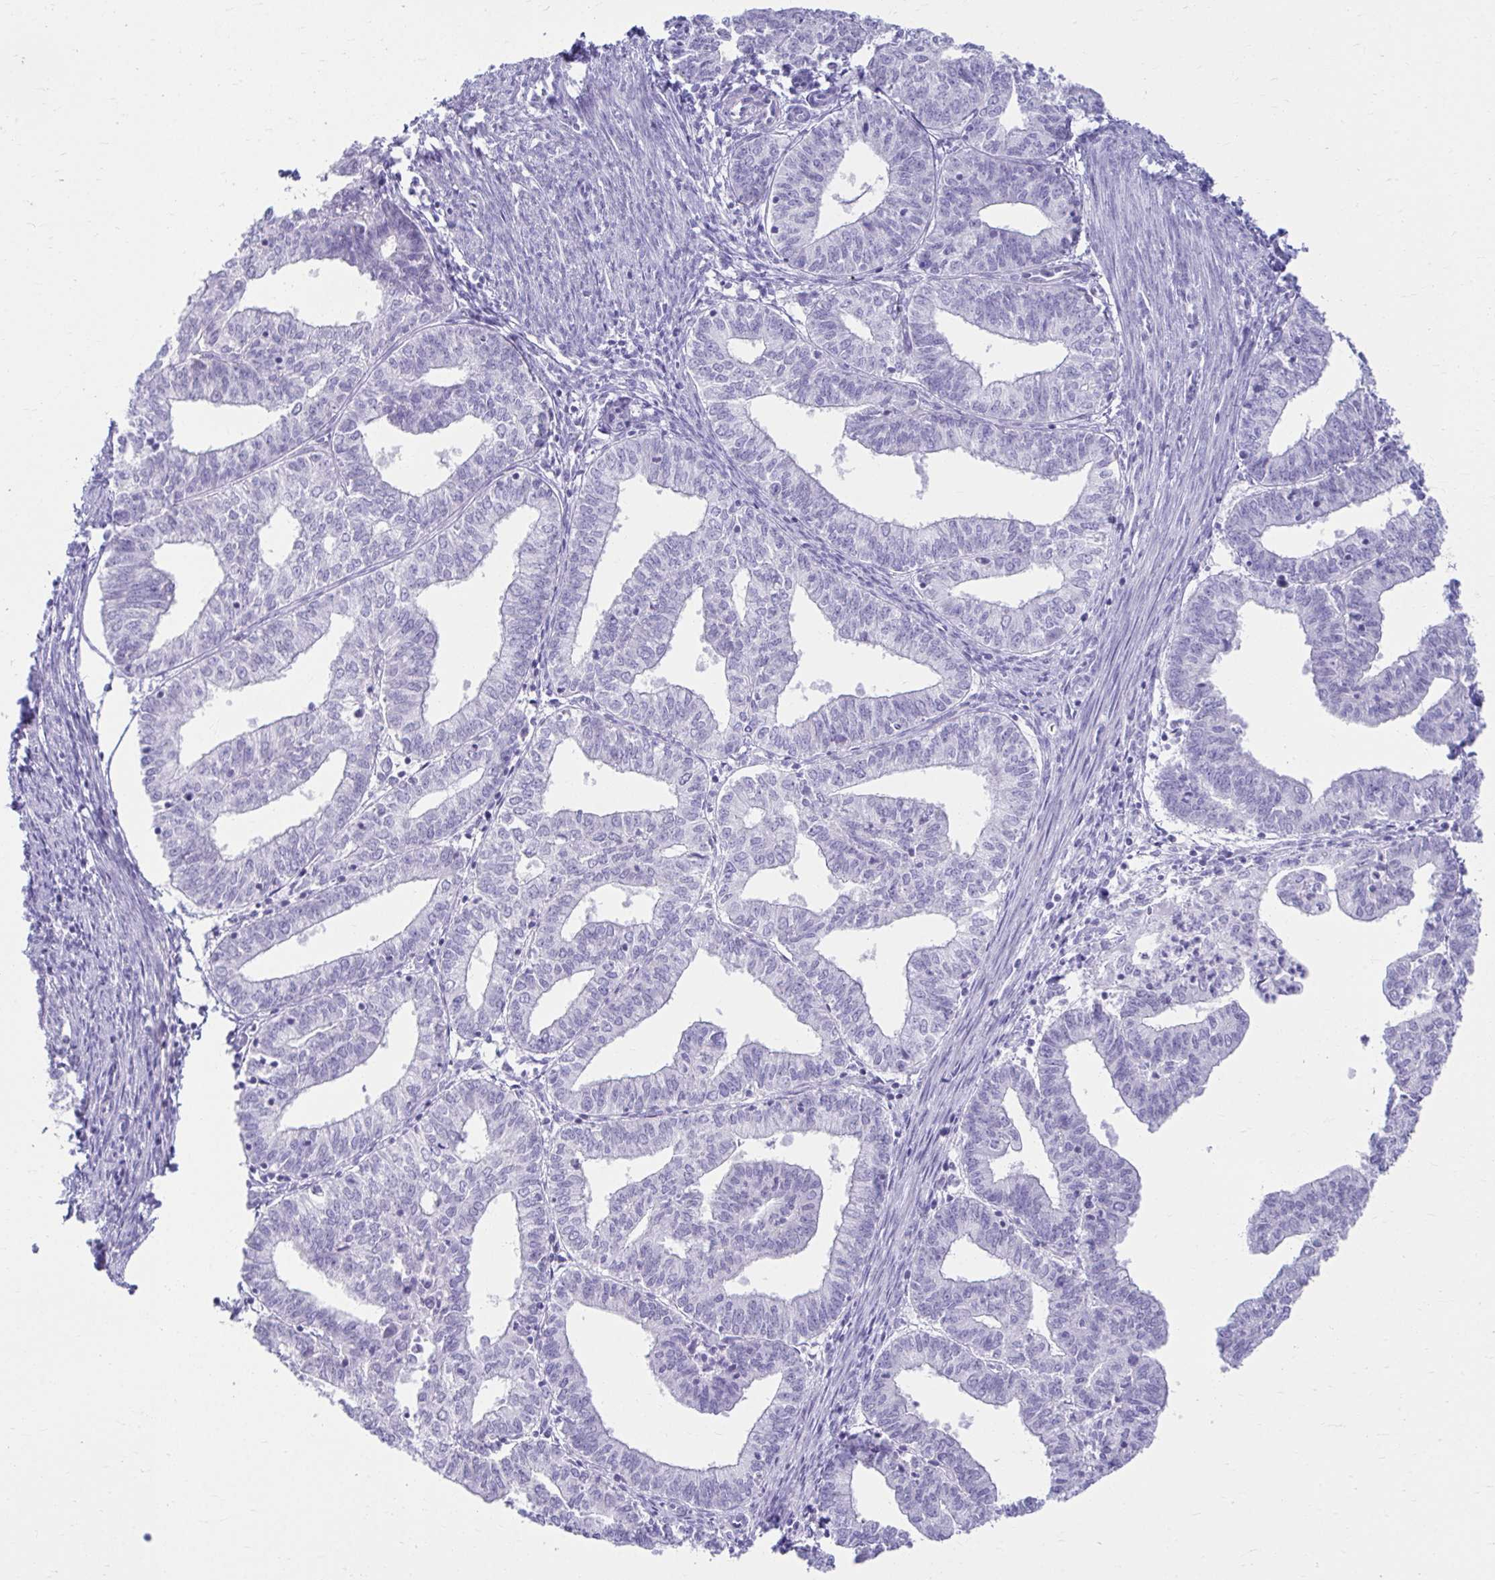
{"staining": {"intensity": "negative", "quantity": "none", "location": "none"}, "tissue": "endometrial cancer", "cell_type": "Tumor cells", "image_type": "cancer", "snomed": [{"axis": "morphology", "description": "Adenocarcinoma, NOS"}, {"axis": "topography", "description": "Endometrium"}], "caption": "Tumor cells are negative for brown protein staining in adenocarcinoma (endometrial).", "gene": "ATP4B", "patient": {"sex": "female", "age": 61}}